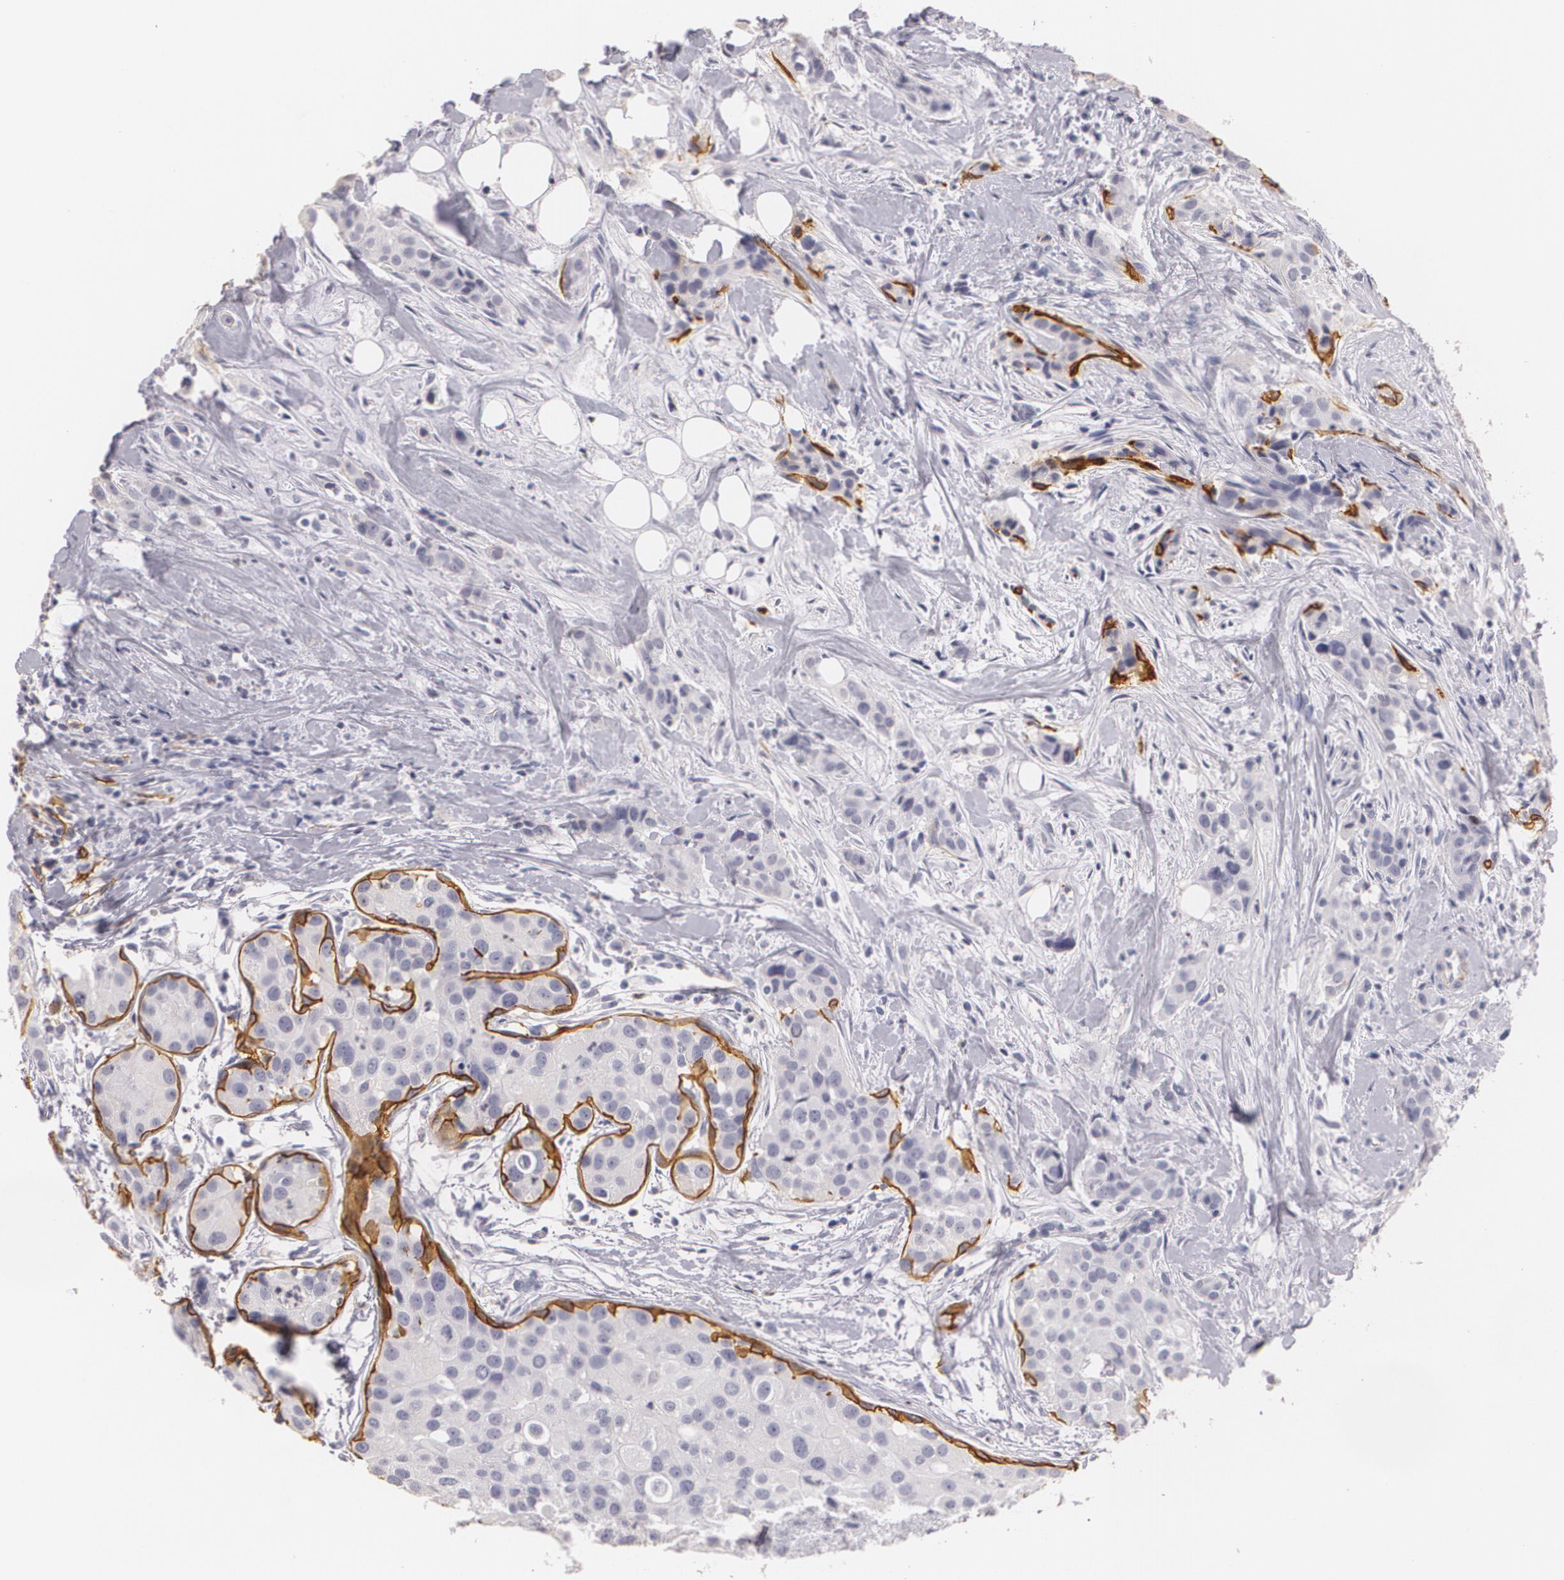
{"staining": {"intensity": "negative", "quantity": "none", "location": "none"}, "tissue": "breast cancer", "cell_type": "Tumor cells", "image_type": "cancer", "snomed": [{"axis": "morphology", "description": "Duct carcinoma"}, {"axis": "topography", "description": "Breast"}], "caption": "An immunohistochemistry photomicrograph of infiltrating ductal carcinoma (breast) is shown. There is no staining in tumor cells of infiltrating ductal carcinoma (breast). (Immunohistochemistry, brightfield microscopy, high magnification).", "gene": "NGFR", "patient": {"sex": "female", "age": 45}}